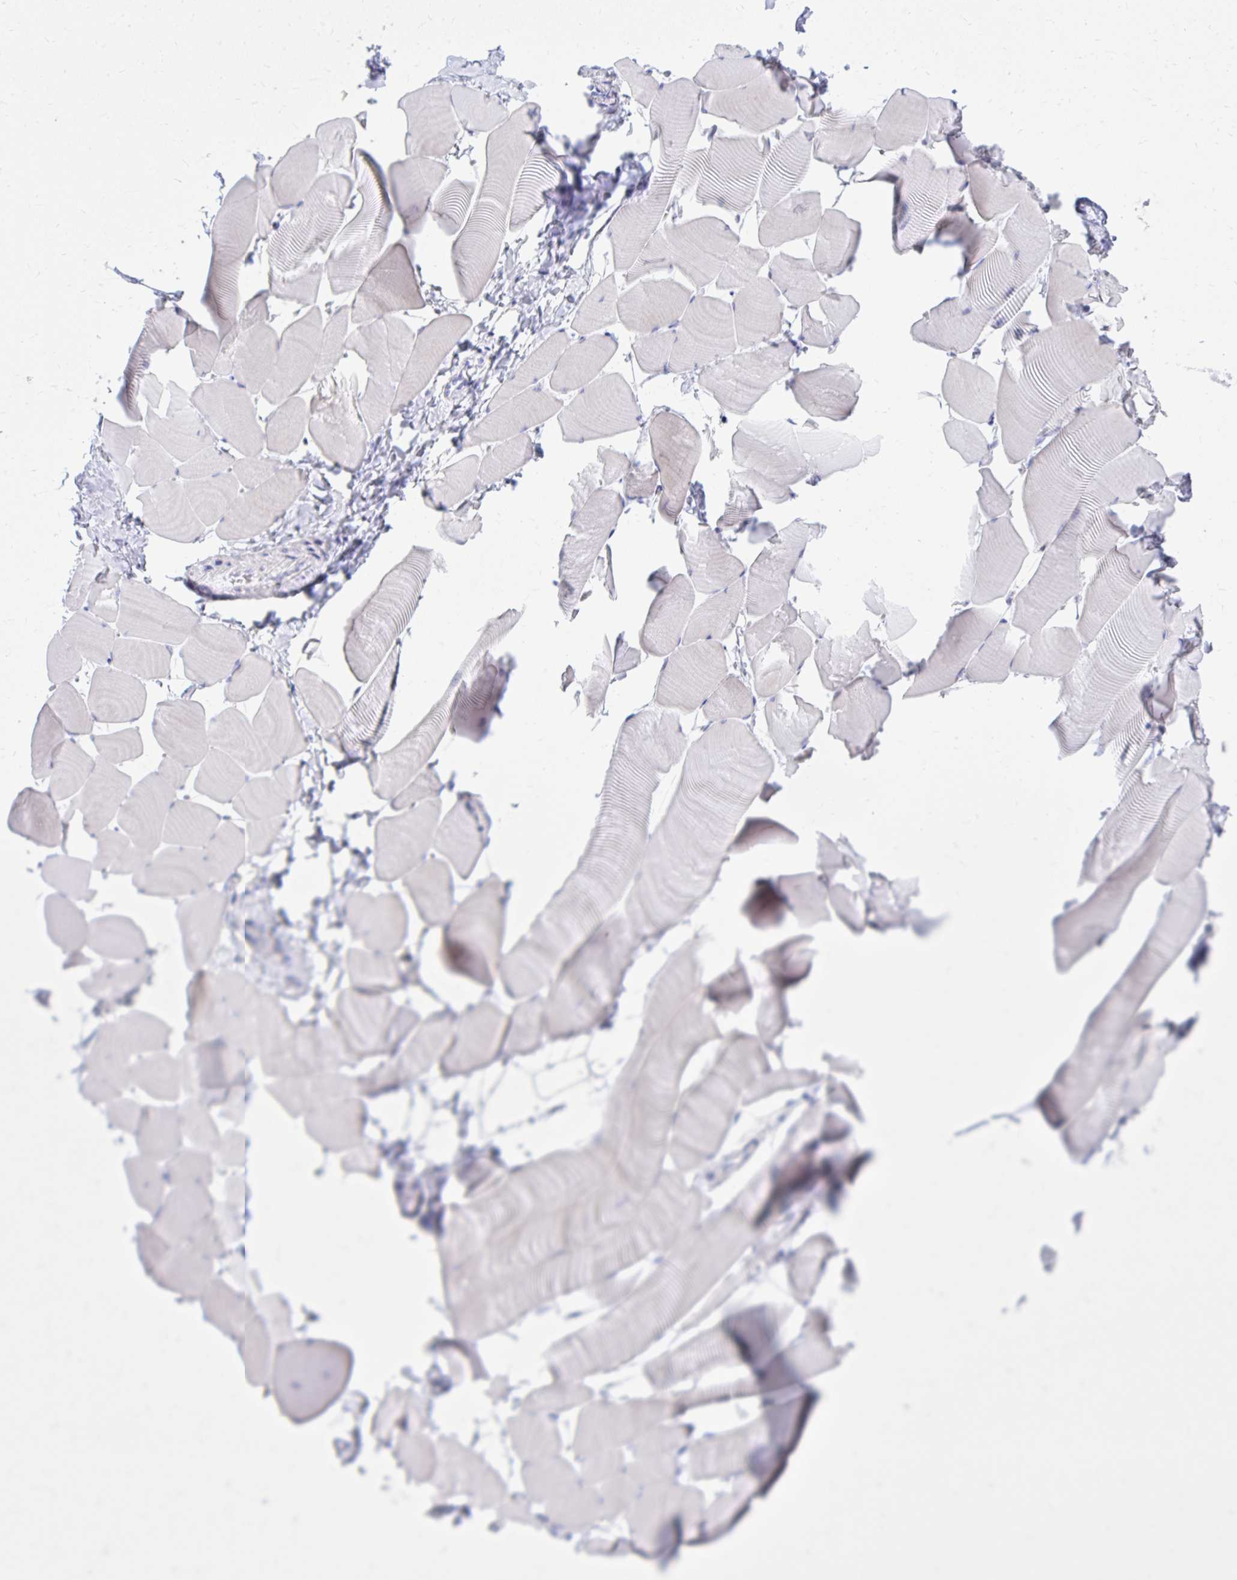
{"staining": {"intensity": "negative", "quantity": "none", "location": "none"}, "tissue": "skeletal muscle", "cell_type": "Myocytes", "image_type": "normal", "snomed": [{"axis": "morphology", "description": "Normal tissue, NOS"}, {"axis": "topography", "description": "Skeletal muscle"}], "caption": "DAB immunohistochemical staining of normal skeletal muscle displays no significant positivity in myocytes.", "gene": "BCL6B", "patient": {"sex": "male", "age": 25}}